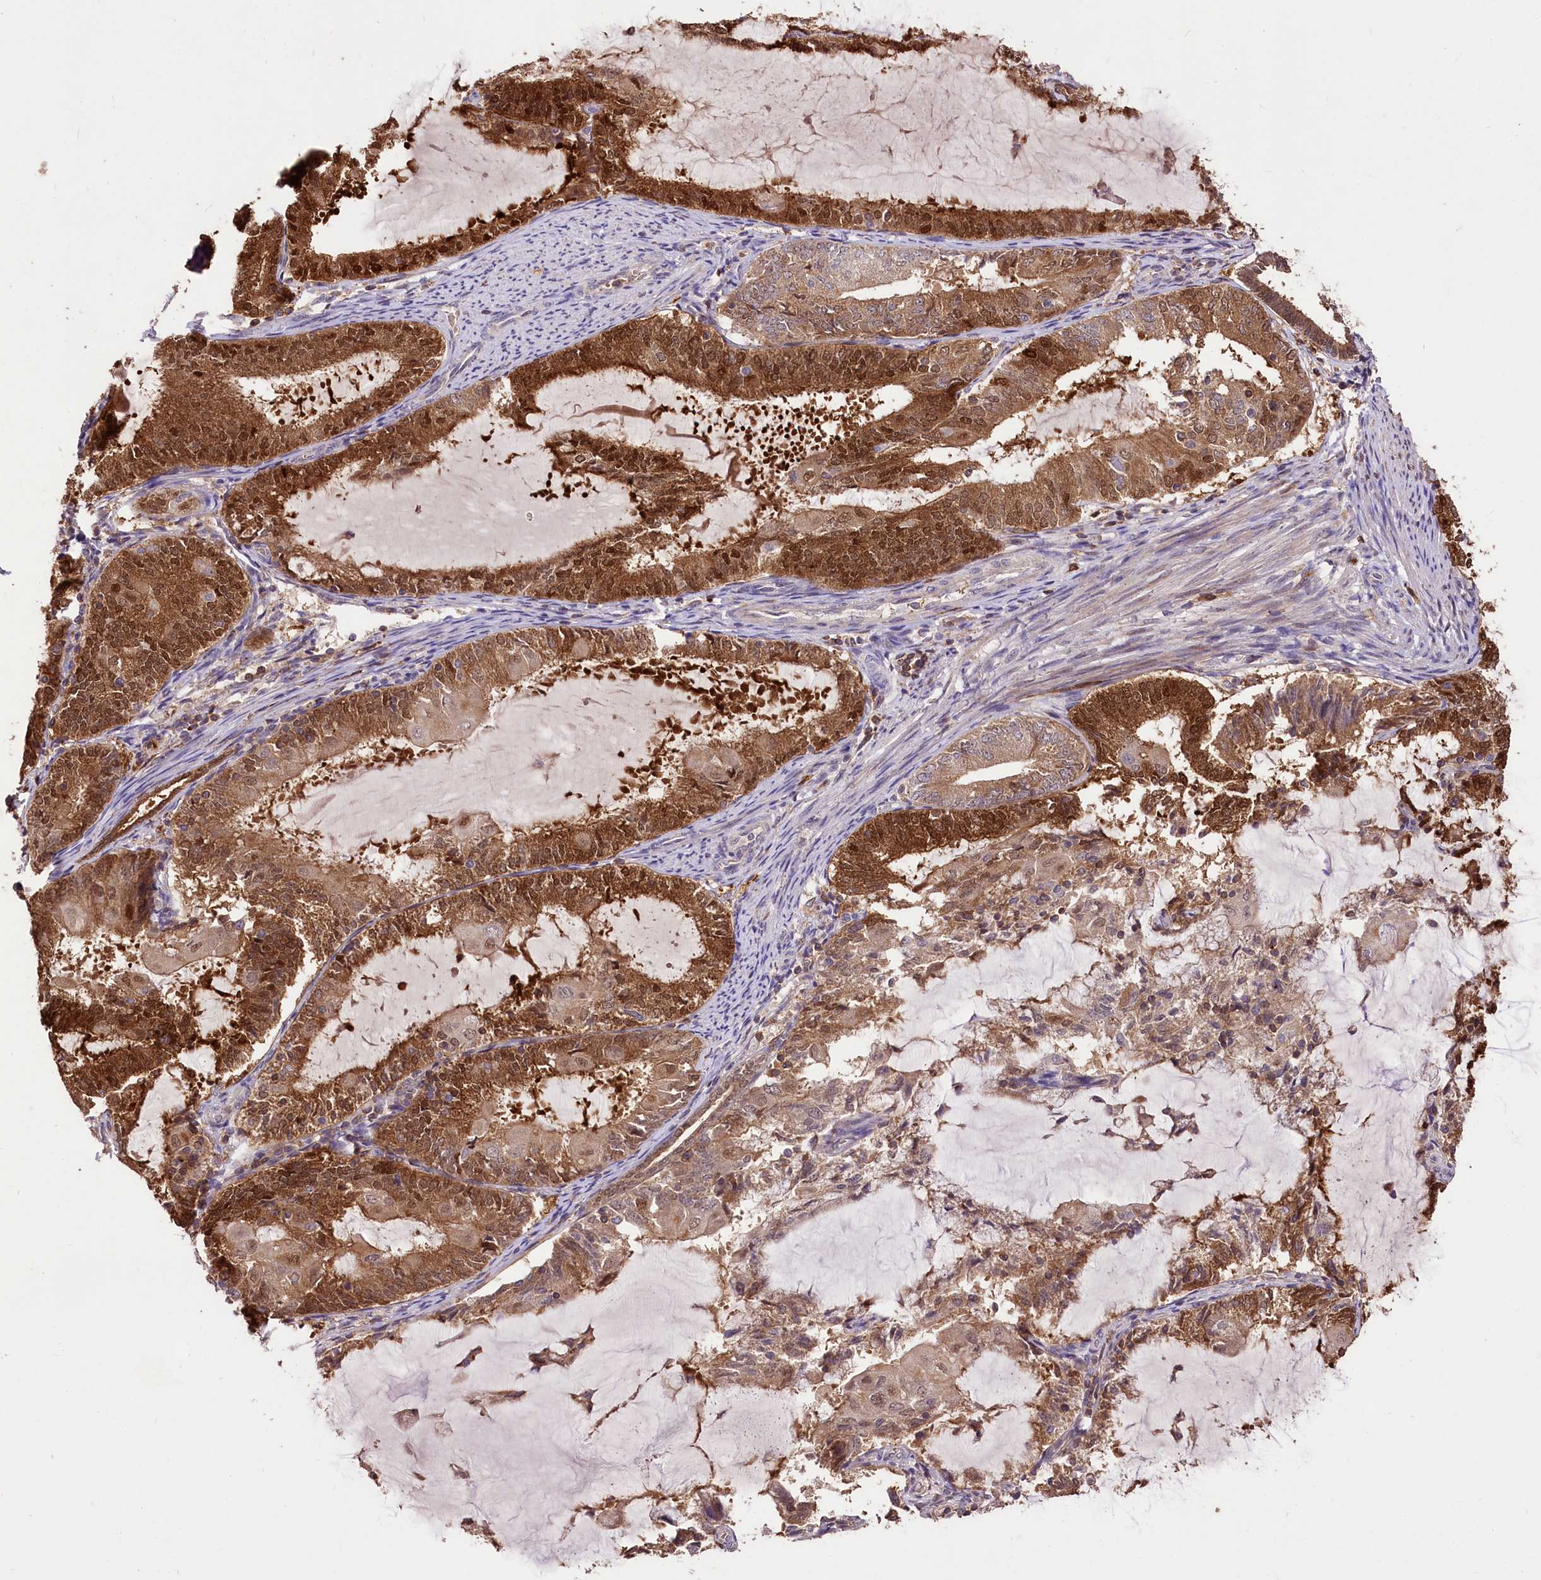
{"staining": {"intensity": "moderate", "quantity": ">75%", "location": "cytoplasmic/membranous,nuclear"}, "tissue": "endometrial cancer", "cell_type": "Tumor cells", "image_type": "cancer", "snomed": [{"axis": "morphology", "description": "Adenocarcinoma, NOS"}, {"axis": "topography", "description": "Endometrium"}], "caption": "Endometrial adenocarcinoma stained for a protein (brown) reveals moderate cytoplasmic/membranous and nuclear positive staining in approximately >75% of tumor cells.", "gene": "SERGEF", "patient": {"sex": "female", "age": 81}}